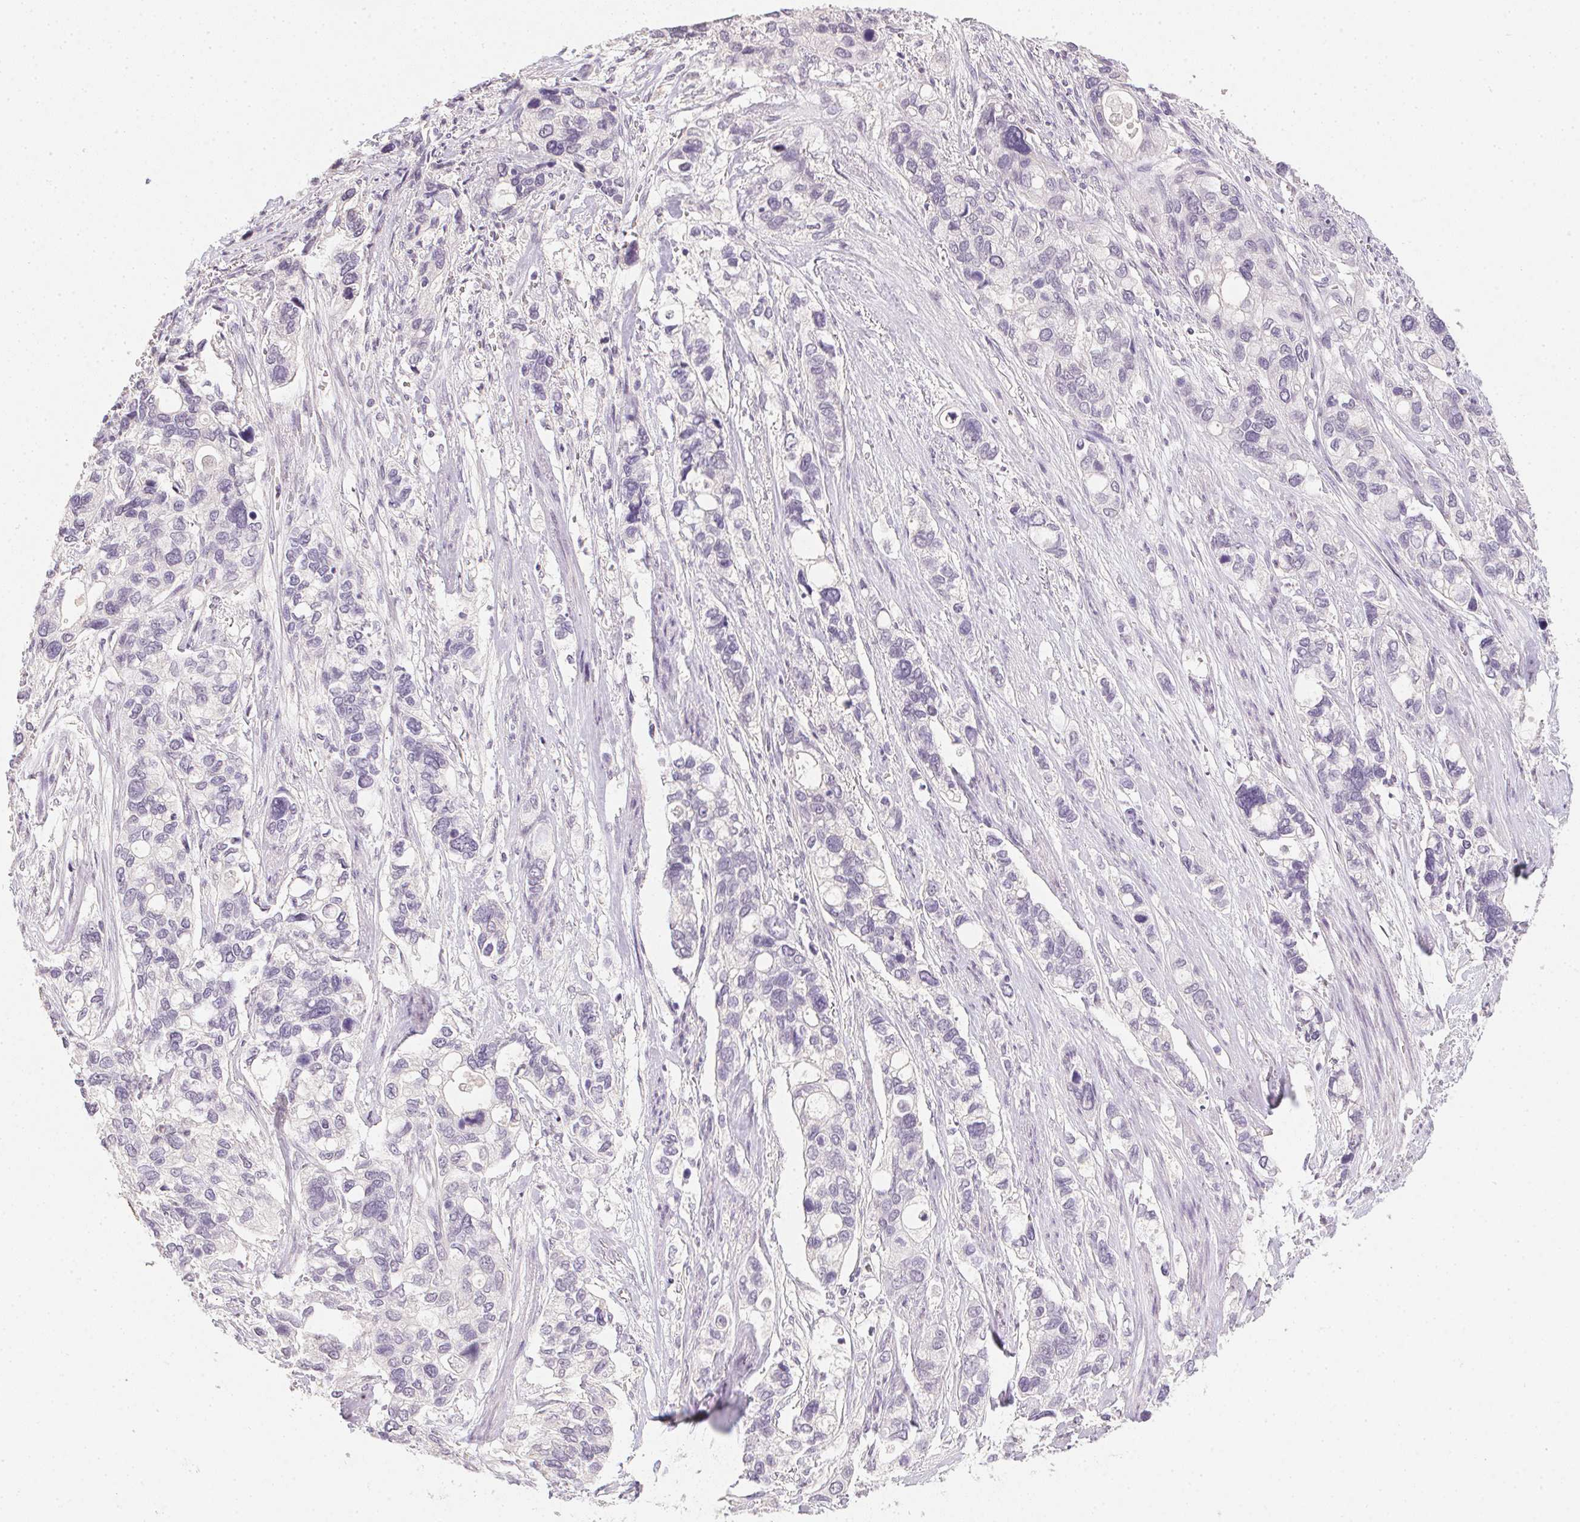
{"staining": {"intensity": "negative", "quantity": "none", "location": "none"}, "tissue": "stomach cancer", "cell_type": "Tumor cells", "image_type": "cancer", "snomed": [{"axis": "morphology", "description": "Adenocarcinoma, NOS"}, {"axis": "topography", "description": "Stomach, upper"}], "caption": "Protein analysis of adenocarcinoma (stomach) reveals no significant expression in tumor cells.", "gene": "PPY", "patient": {"sex": "female", "age": 81}}